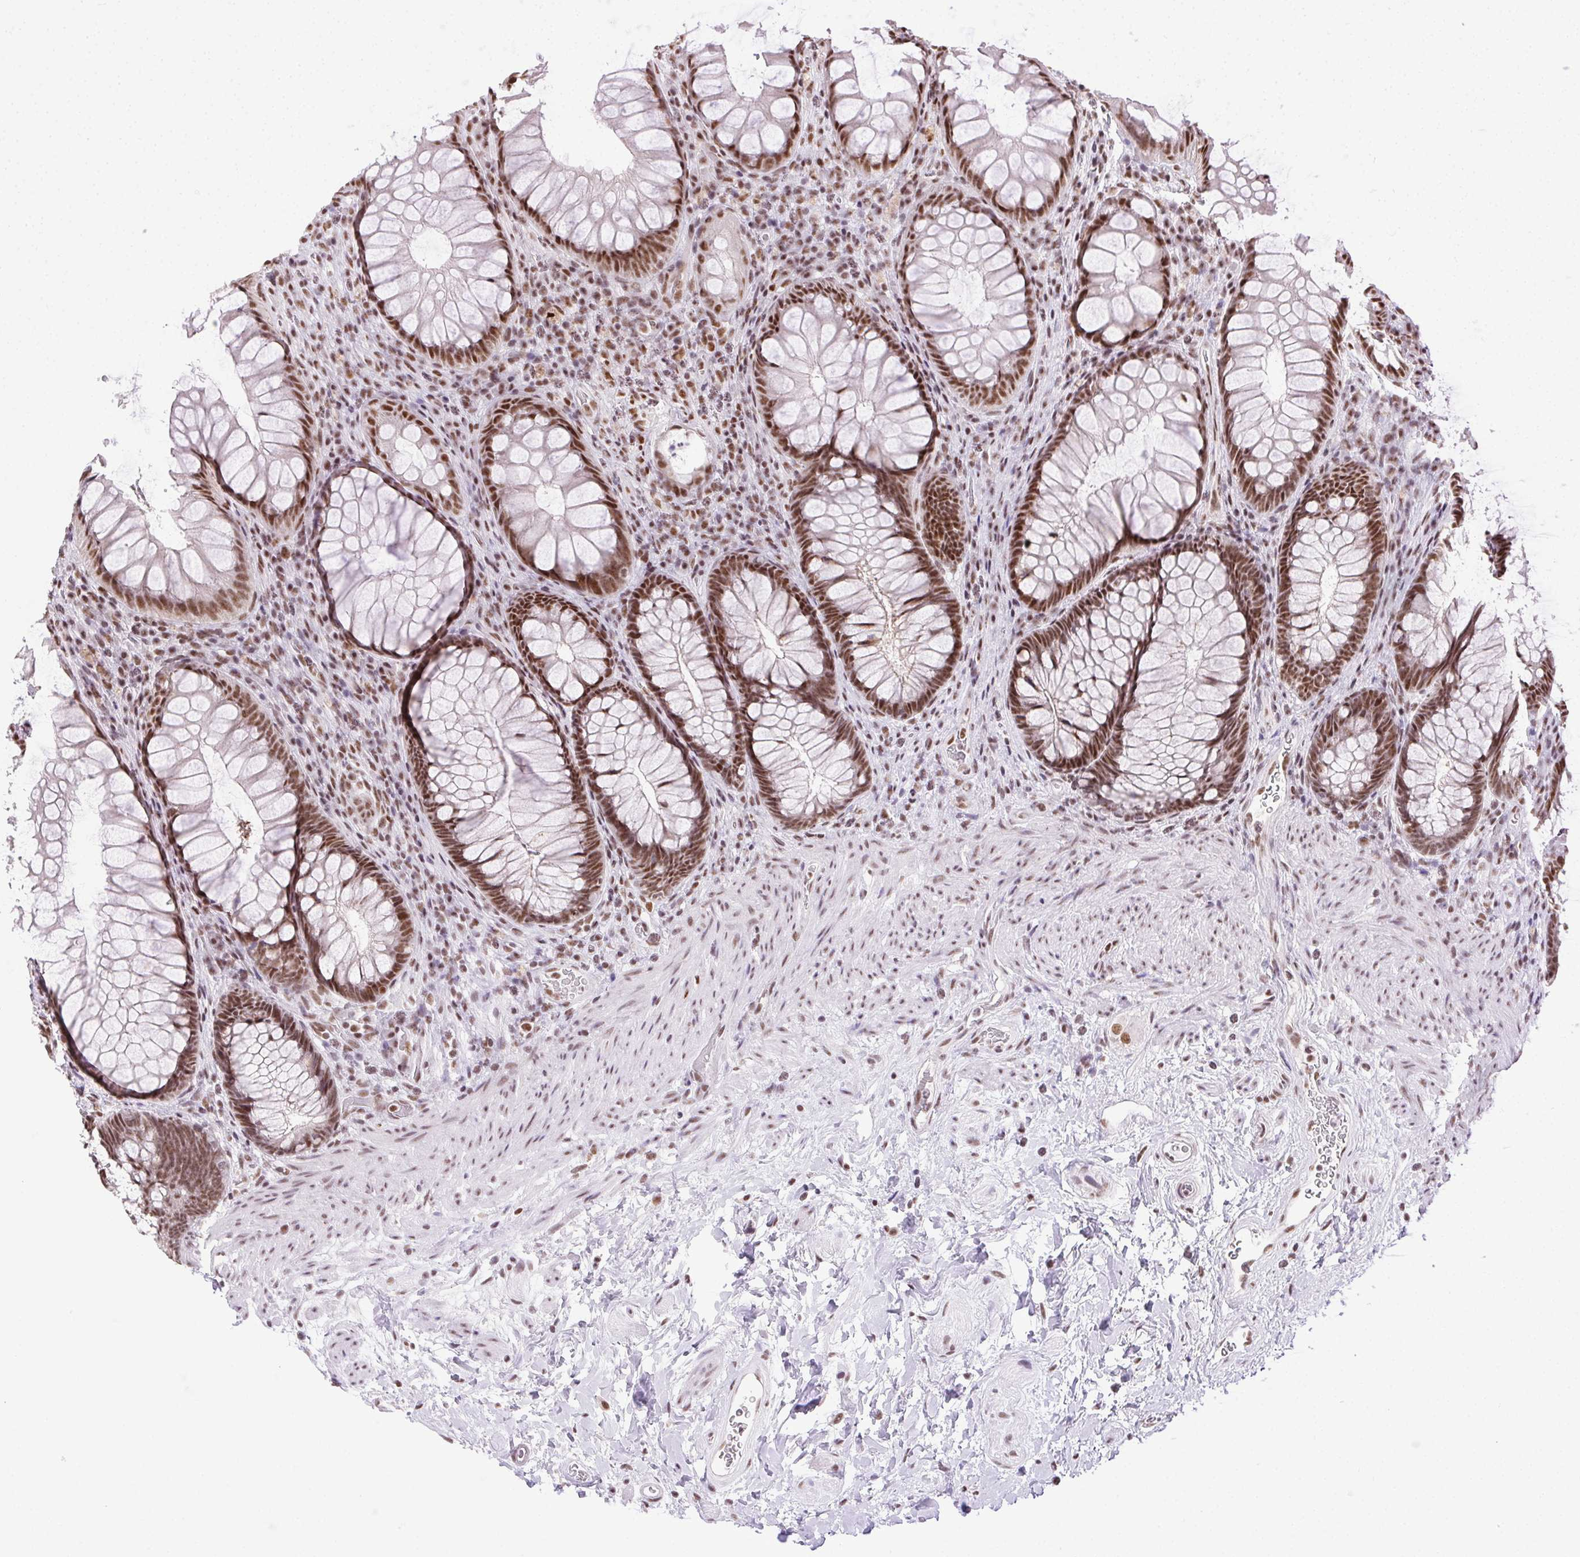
{"staining": {"intensity": "strong", "quantity": ">75%", "location": "nuclear"}, "tissue": "rectum", "cell_type": "Glandular cells", "image_type": "normal", "snomed": [{"axis": "morphology", "description": "Normal tissue, NOS"}, {"axis": "topography", "description": "Smooth muscle"}, {"axis": "topography", "description": "Rectum"}], "caption": "High-magnification brightfield microscopy of benign rectum stained with DAB (brown) and counterstained with hematoxylin (blue). glandular cells exhibit strong nuclear staining is identified in approximately>75% of cells. (Stains: DAB in brown, nuclei in blue, Microscopy: brightfield microscopy at high magnification).", "gene": "TRA2B", "patient": {"sex": "male", "age": 53}}